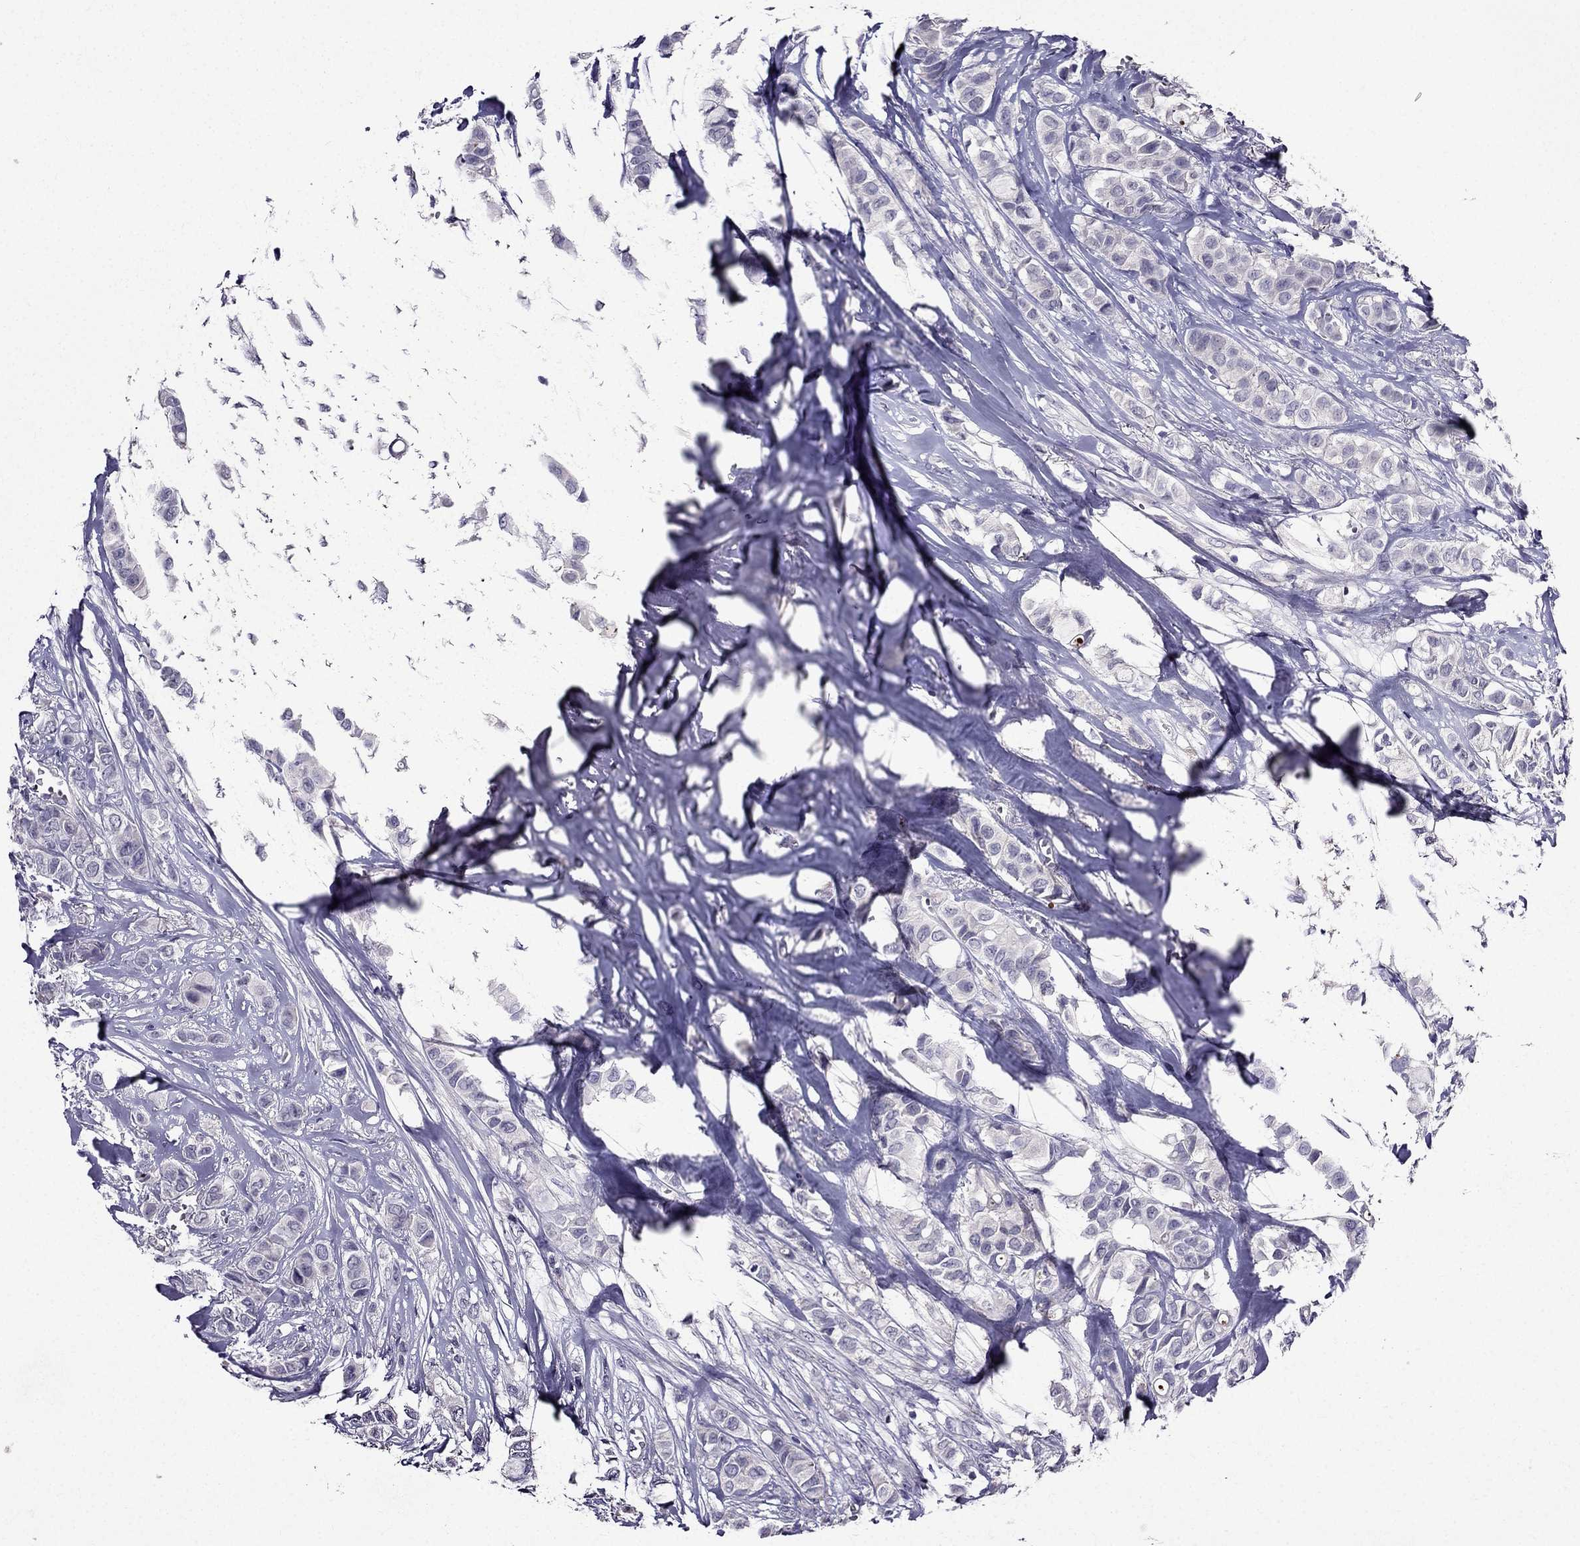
{"staining": {"intensity": "negative", "quantity": "none", "location": "none"}, "tissue": "breast cancer", "cell_type": "Tumor cells", "image_type": "cancer", "snomed": [{"axis": "morphology", "description": "Duct carcinoma"}, {"axis": "topography", "description": "Breast"}], "caption": "A micrograph of breast intraductal carcinoma stained for a protein exhibits no brown staining in tumor cells.", "gene": "DUSP15", "patient": {"sex": "female", "age": 85}}